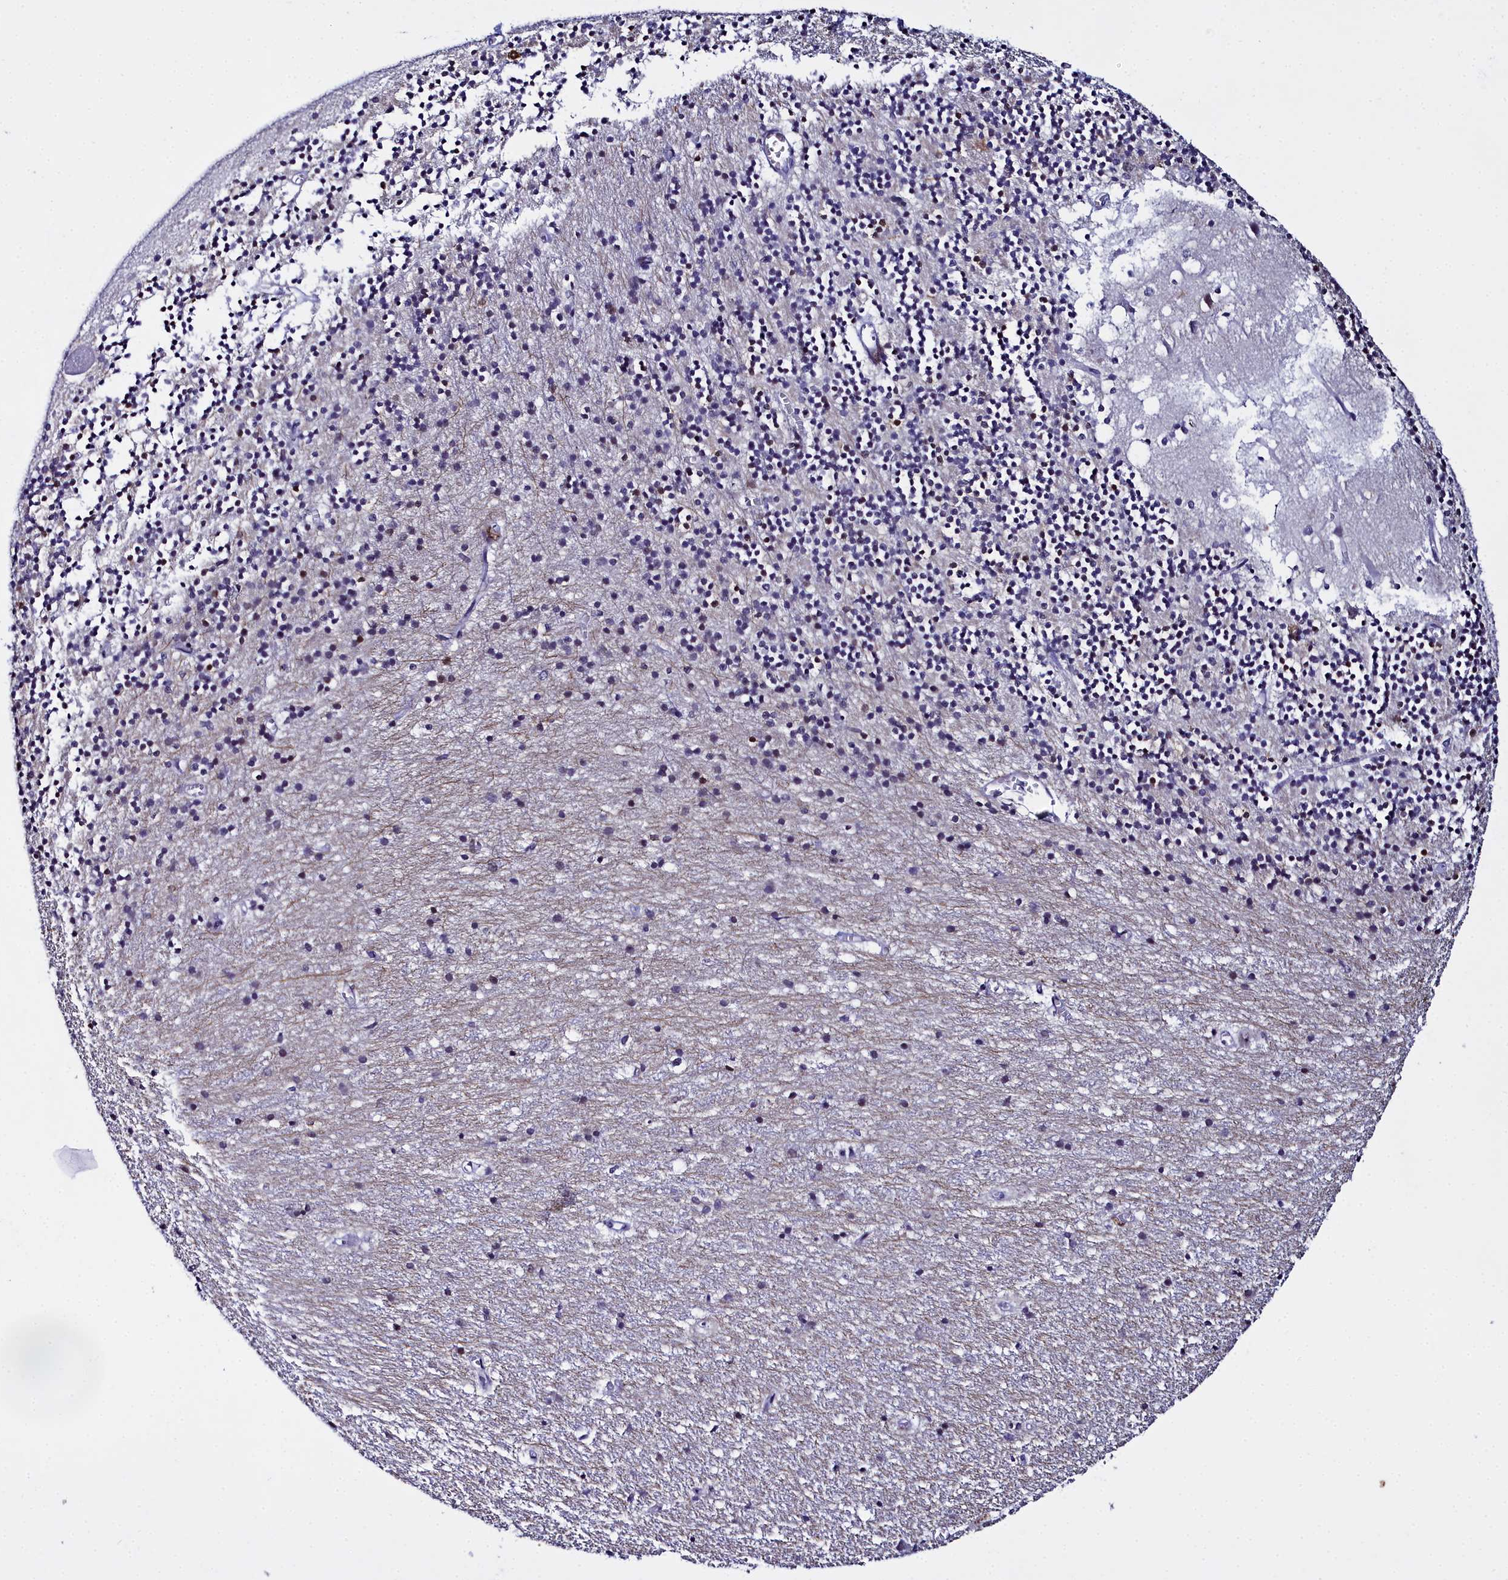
{"staining": {"intensity": "negative", "quantity": "none", "location": "none"}, "tissue": "cerebellum", "cell_type": "Cells in granular layer", "image_type": "normal", "snomed": [{"axis": "morphology", "description": "Normal tissue, NOS"}, {"axis": "topography", "description": "Cerebellum"}], "caption": "Photomicrograph shows no protein positivity in cells in granular layer of normal cerebellum.", "gene": "CCDC97", "patient": {"sex": "male", "age": 54}}